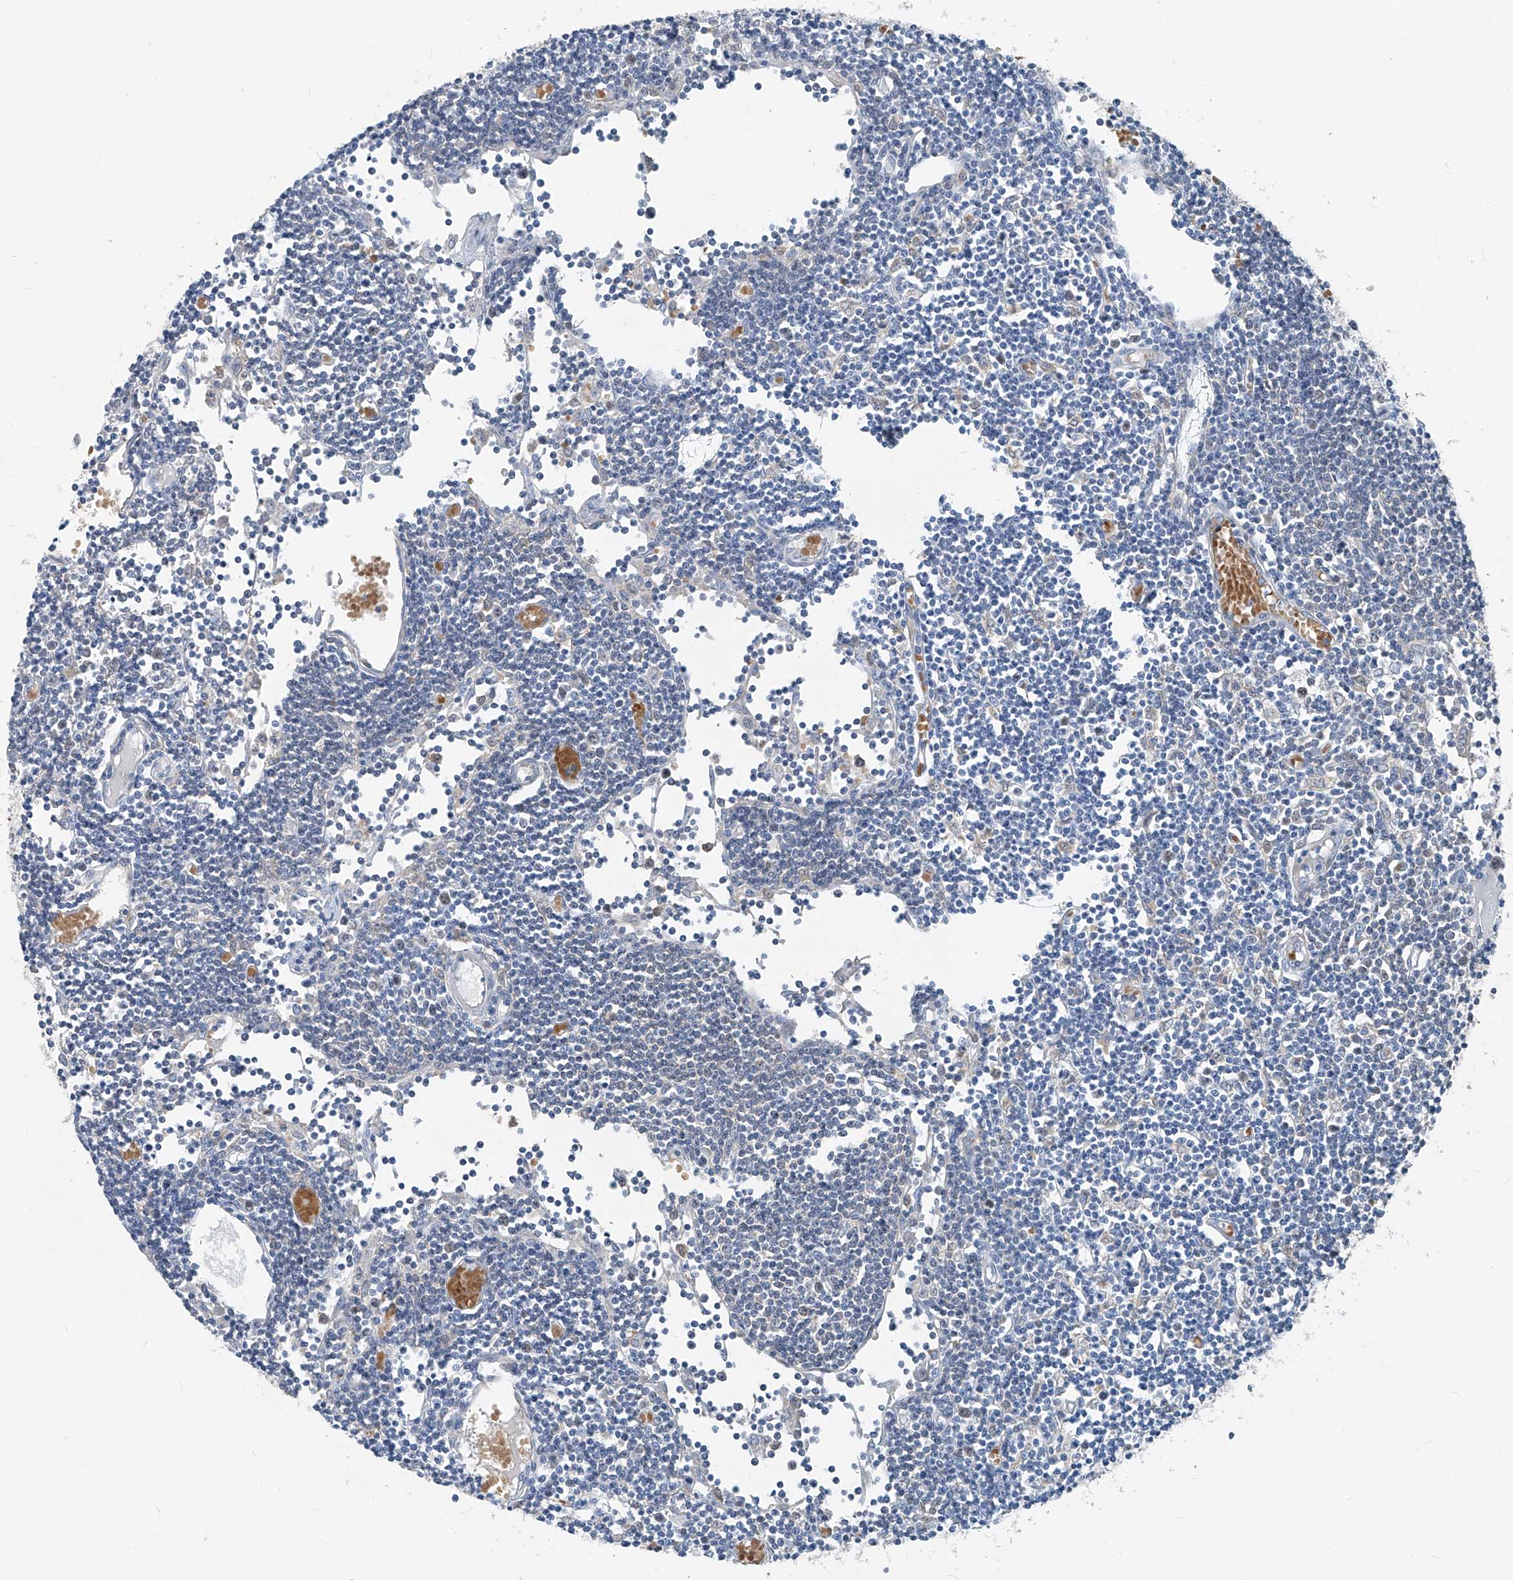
{"staining": {"intensity": "negative", "quantity": "none", "location": "none"}, "tissue": "lymph node", "cell_type": "Germinal center cells", "image_type": "normal", "snomed": [{"axis": "morphology", "description": "Normal tissue, NOS"}, {"axis": "topography", "description": "Lymph node"}], "caption": "DAB (3,3'-diaminobenzidine) immunohistochemical staining of unremarkable human lymph node exhibits no significant positivity in germinal center cells. (Immunohistochemistry (ihc), brightfield microscopy, high magnification).", "gene": "FGD2", "patient": {"sex": "female", "age": 11}}